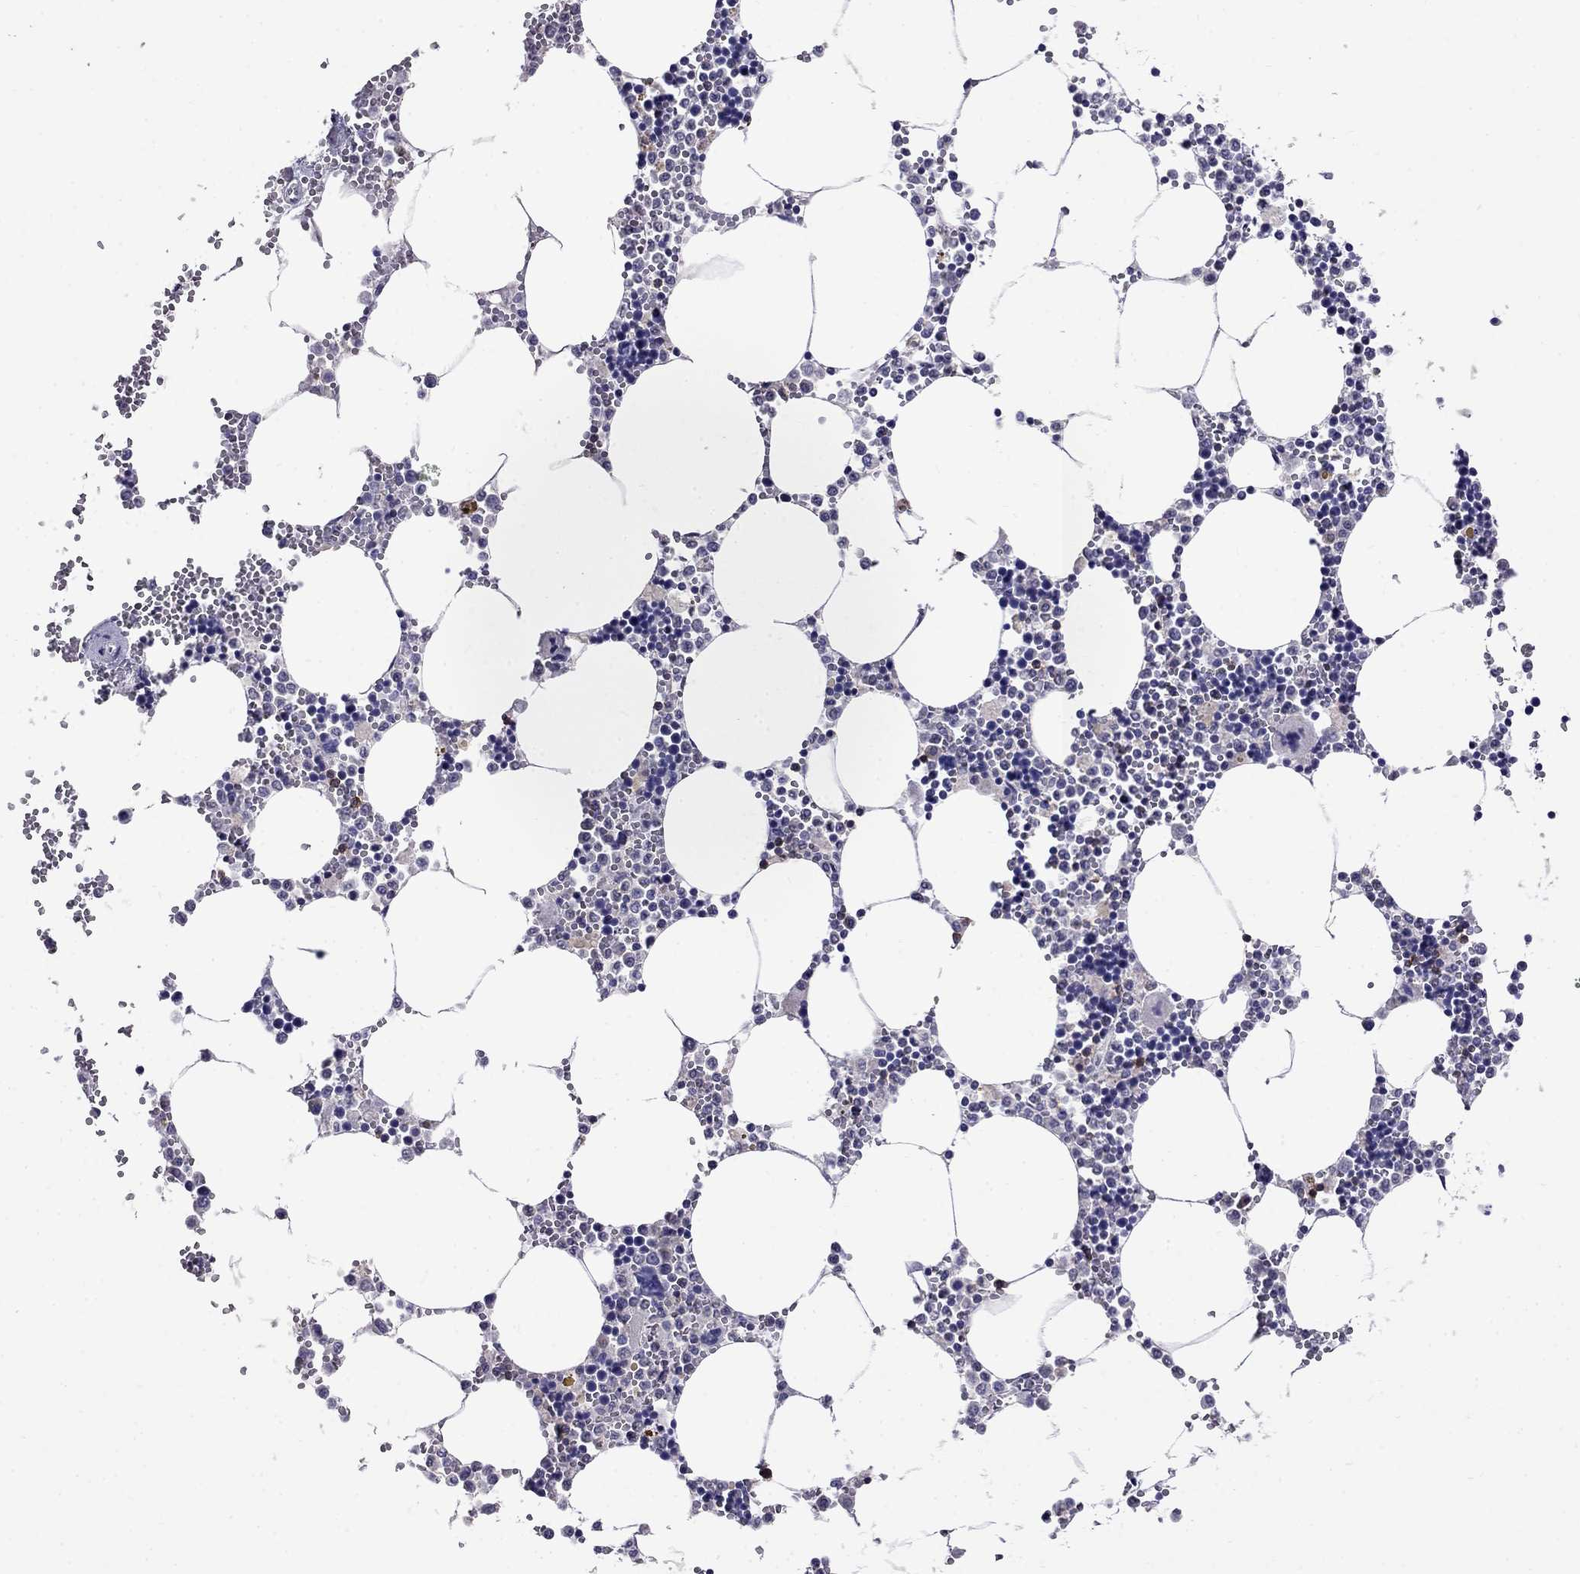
{"staining": {"intensity": "negative", "quantity": "none", "location": "none"}, "tissue": "bone marrow", "cell_type": "Hematopoietic cells", "image_type": "normal", "snomed": [{"axis": "morphology", "description": "Normal tissue, NOS"}, {"axis": "topography", "description": "Bone marrow"}], "caption": "DAB (3,3'-diaminobenzidine) immunohistochemical staining of normal bone marrow exhibits no significant expression in hematopoietic cells.", "gene": "CD8B", "patient": {"sex": "male", "age": 54}}